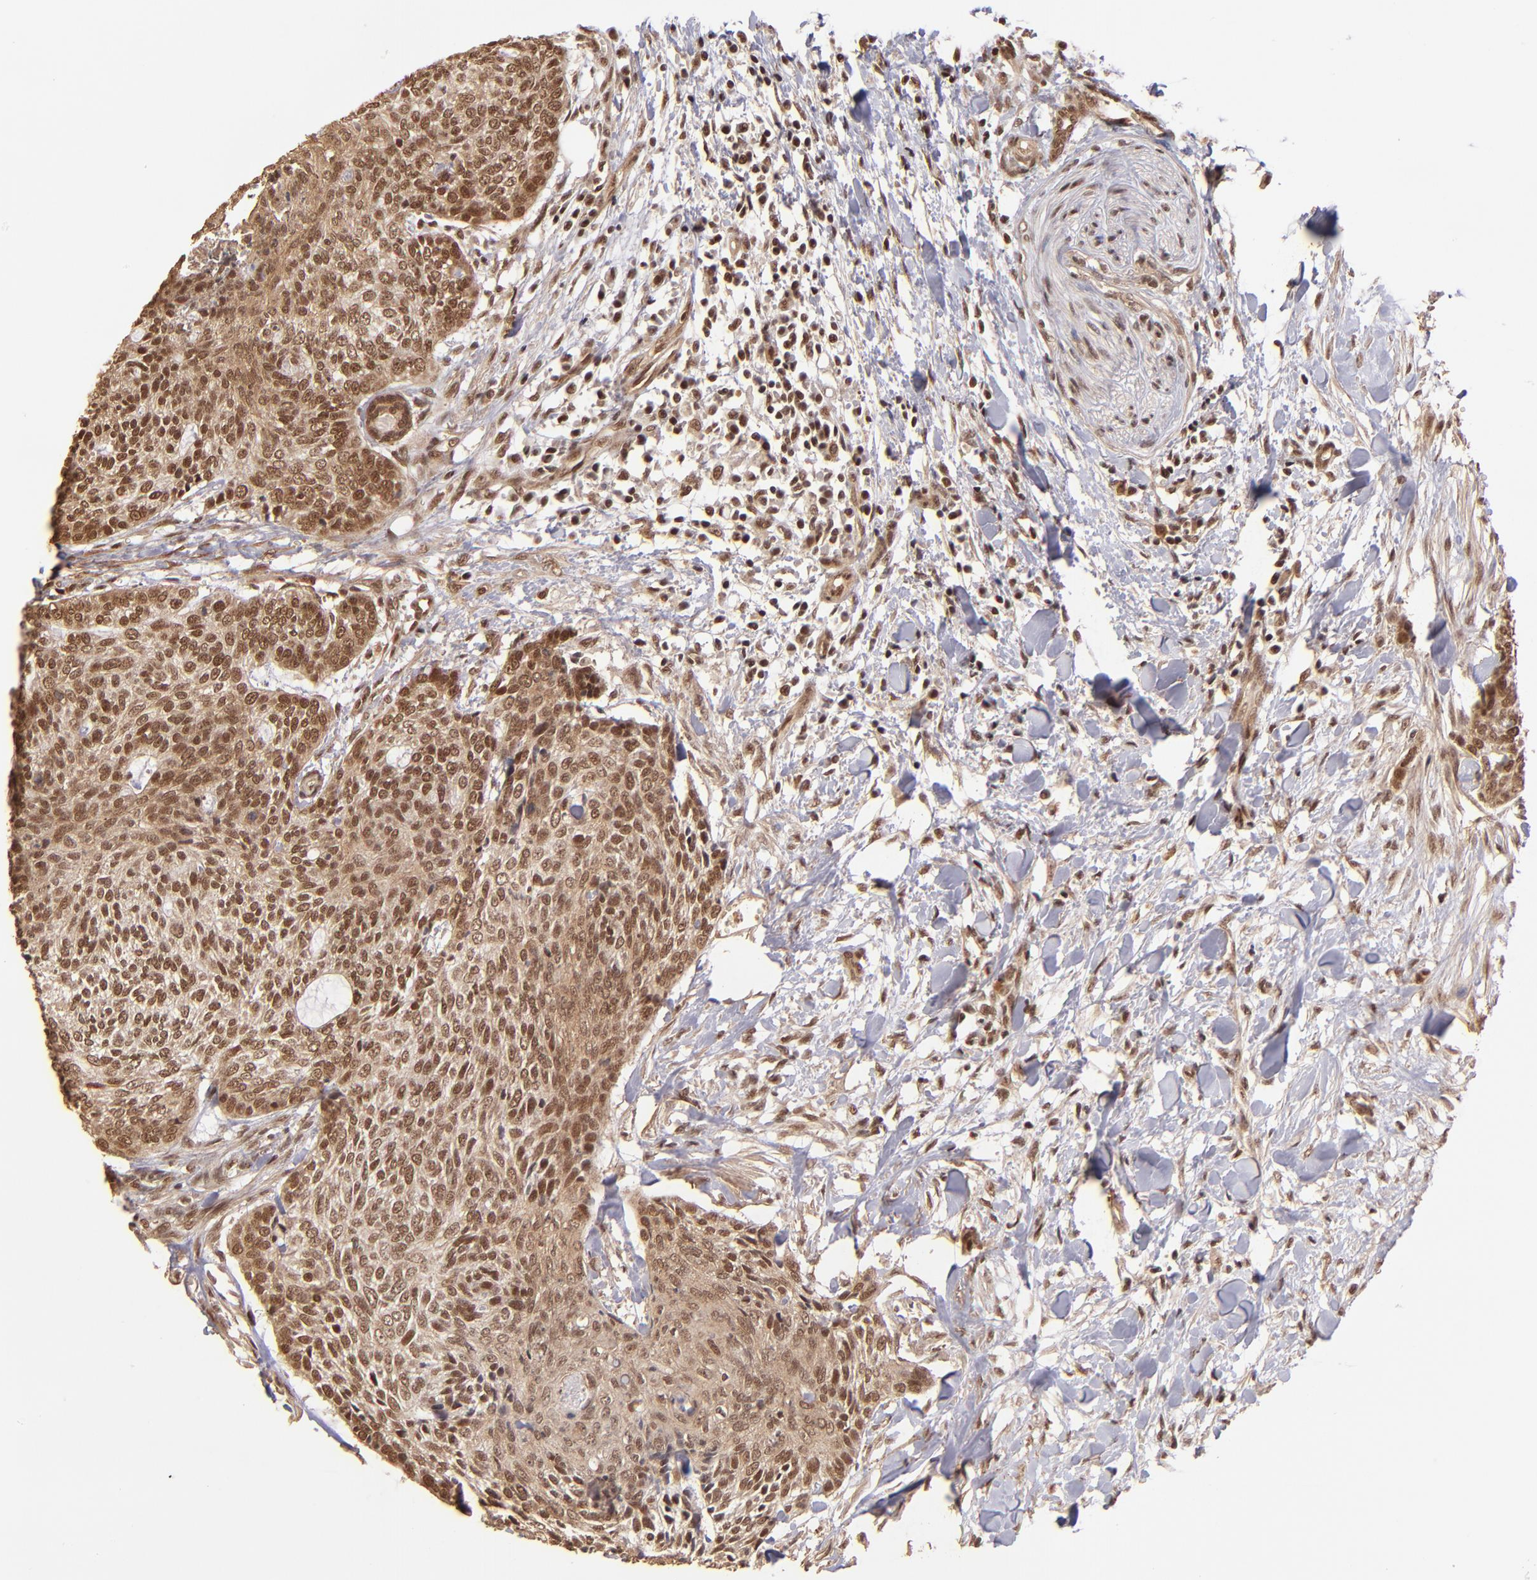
{"staining": {"intensity": "moderate", "quantity": ">75%", "location": "cytoplasmic/membranous,nuclear"}, "tissue": "head and neck cancer", "cell_type": "Tumor cells", "image_type": "cancer", "snomed": [{"axis": "morphology", "description": "Squamous cell carcinoma, NOS"}, {"axis": "topography", "description": "Salivary gland"}, {"axis": "topography", "description": "Head-Neck"}], "caption": "A photomicrograph of human head and neck cancer stained for a protein reveals moderate cytoplasmic/membranous and nuclear brown staining in tumor cells.", "gene": "TERF2", "patient": {"sex": "male", "age": 70}}